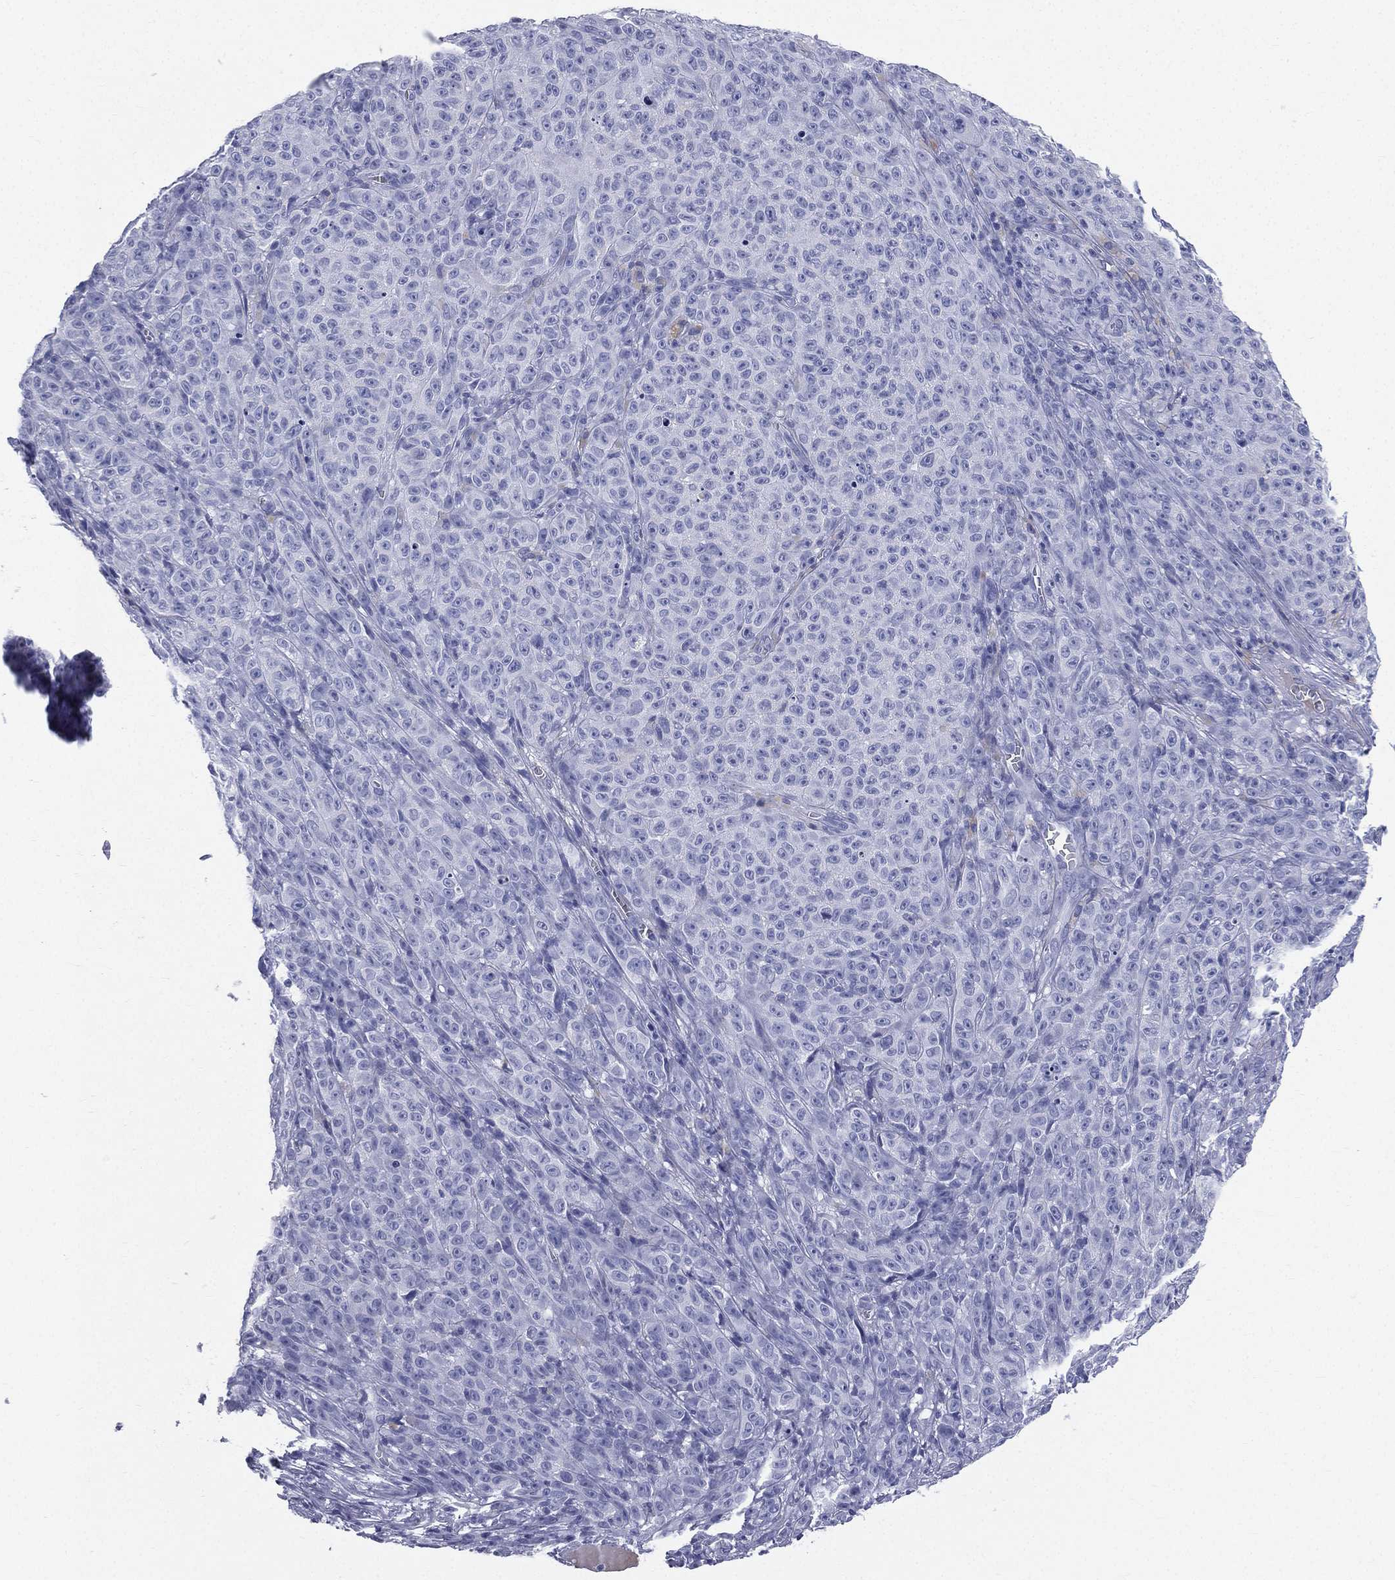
{"staining": {"intensity": "negative", "quantity": "none", "location": "none"}, "tissue": "melanoma", "cell_type": "Tumor cells", "image_type": "cancer", "snomed": [{"axis": "morphology", "description": "Malignant melanoma, NOS"}, {"axis": "topography", "description": "Skin"}], "caption": "The immunohistochemistry (IHC) photomicrograph has no significant staining in tumor cells of melanoma tissue.", "gene": "HP", "patient": {"sex": "female", "age": 82}}